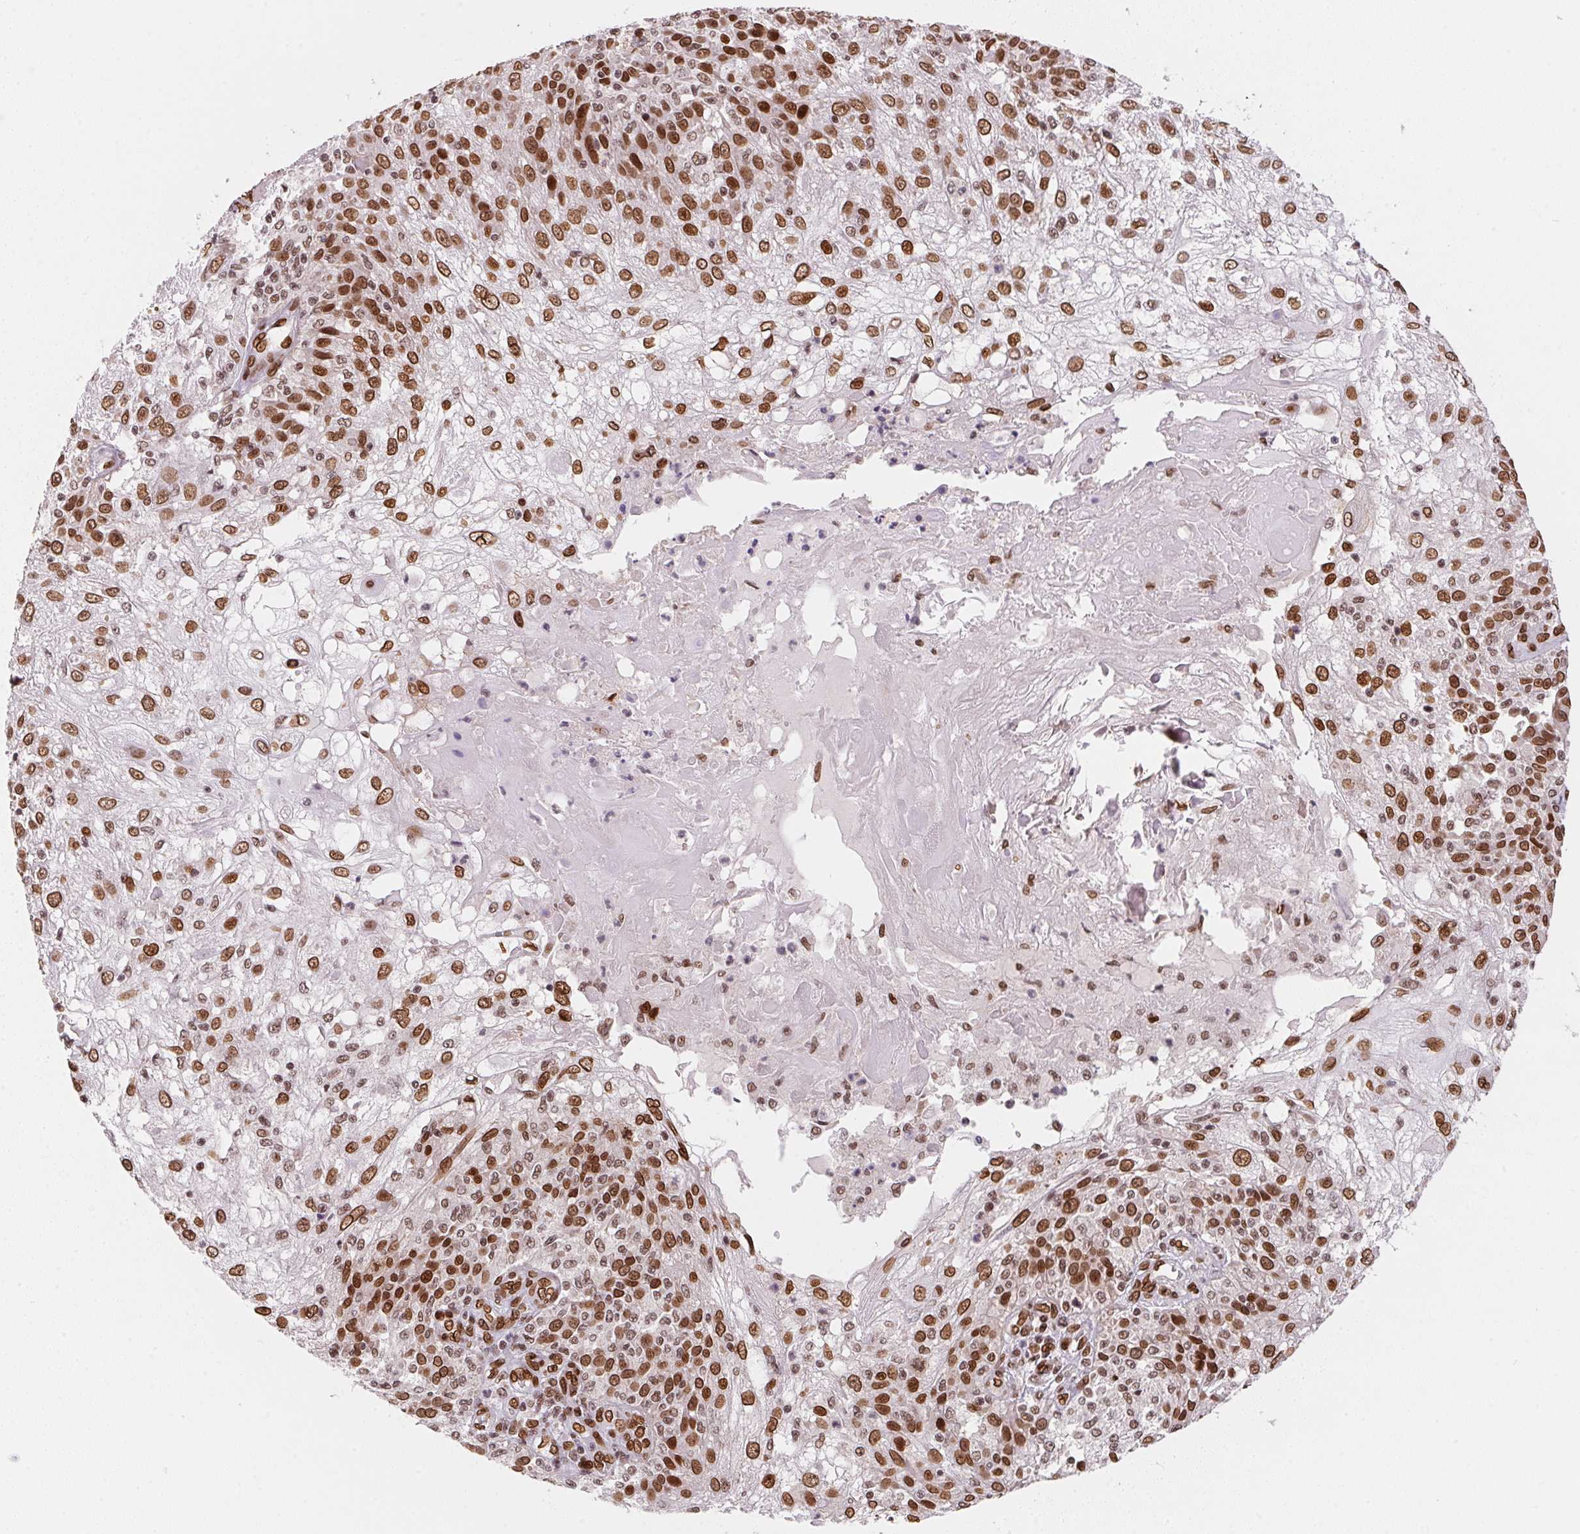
{"staining": {"intensity": "strong", "quantity": ">75%", "location": "cytoplasmic/membranous,nuclear"}, "tissue": "skin cancer", "cell_type": "Tumor cells", "image_type": "cancer", "snomed": [{"axis": "morphology", "description": "Normal tissue, NOS"}, {"axis": "morphology", "description": "Squamous cell carcinoma, NOS"}, {"axis": "topography", "description": "Skin"}], "caption": "High-power microscopy captured an immunohistochemistry (IHC) micrograph of skin squamous cell carcinoma, revealing strong cytoplasmic/membranous and nuclear staining in about >75% of tumor cells.", "gene": "SAP30BP", "patient": {"sex": "female", "age": 83}}